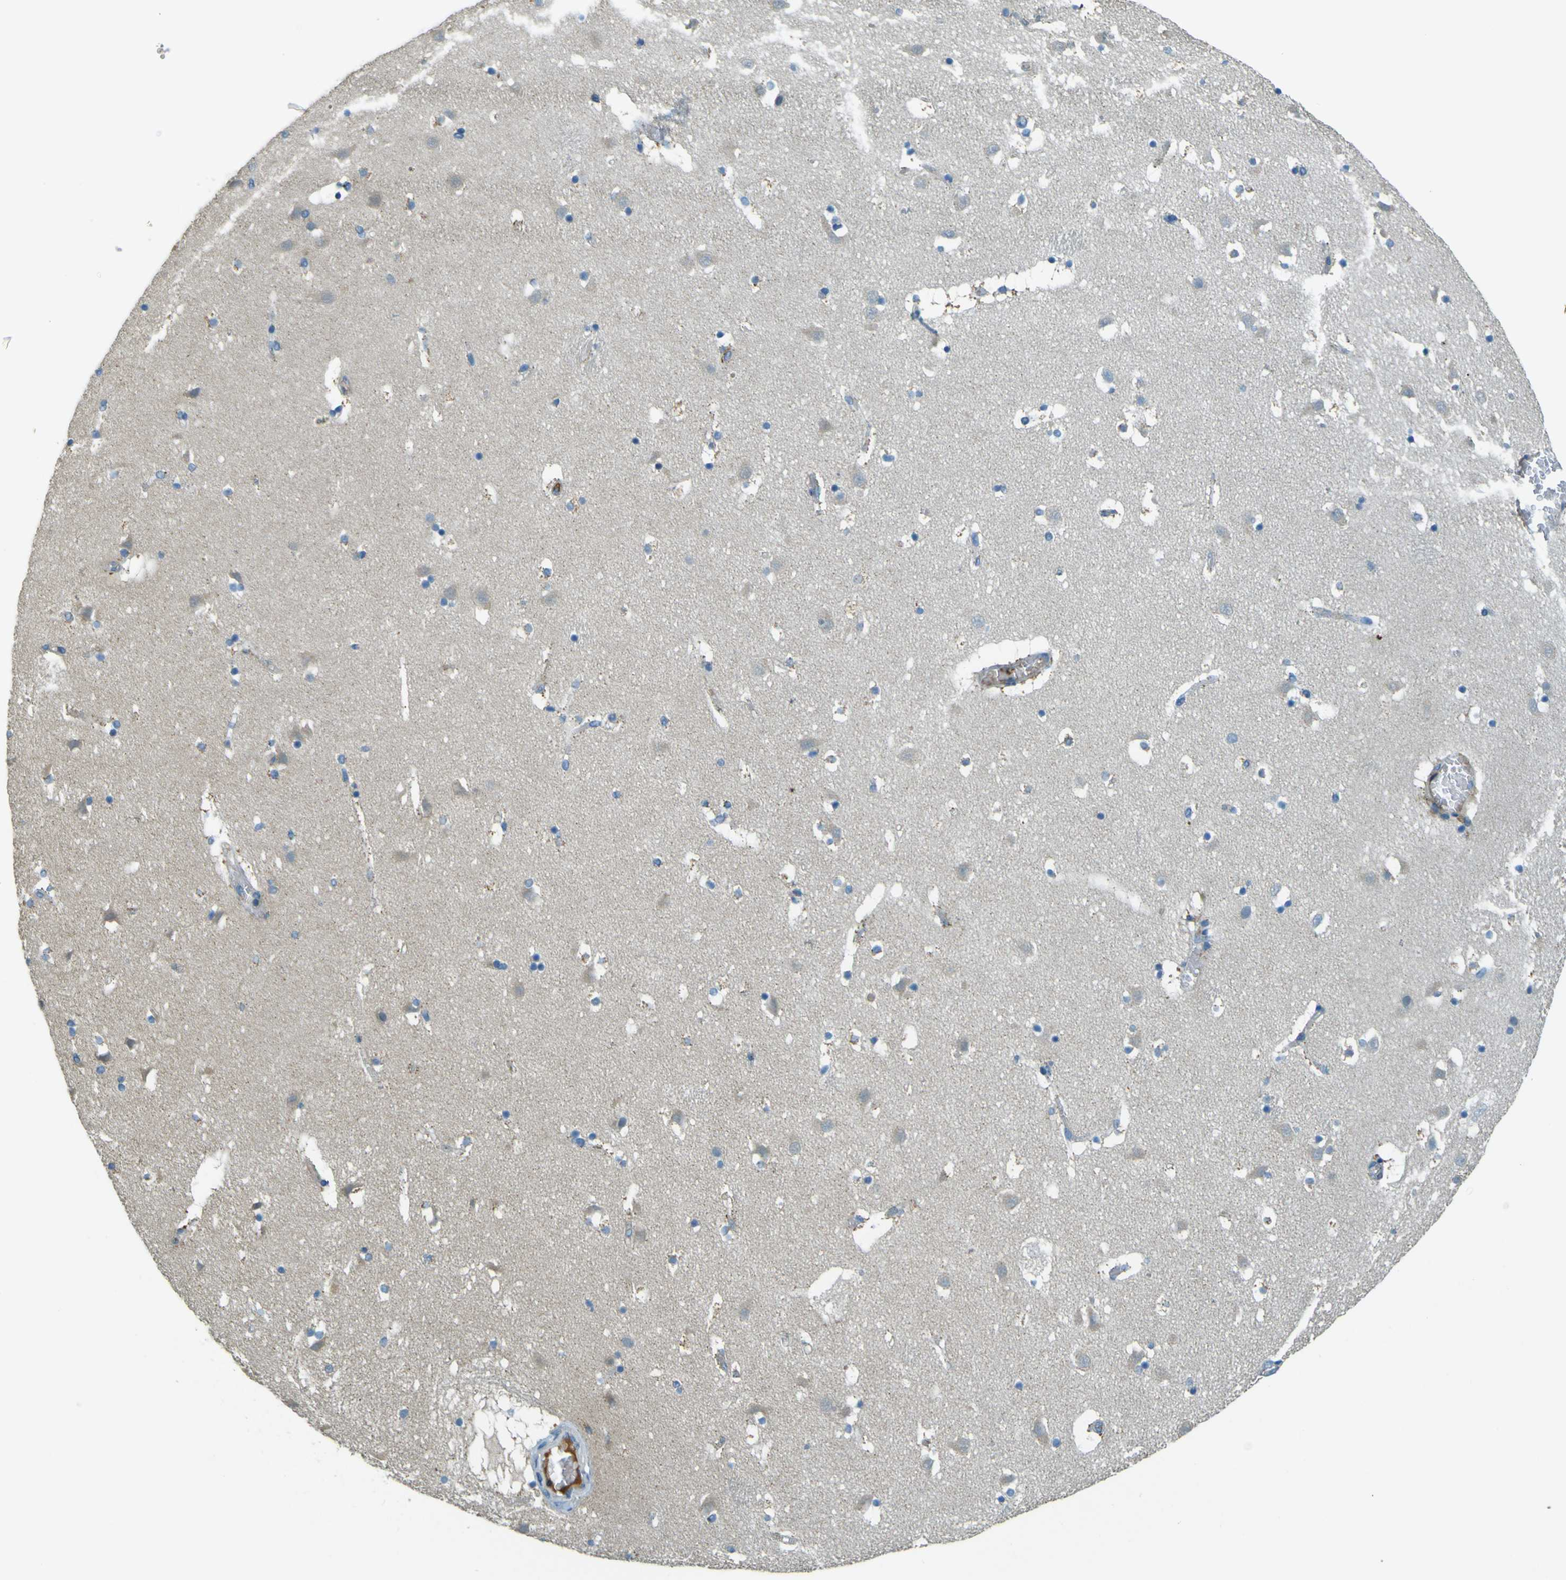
{"staining": {"intensity": "weak", "quantity": "<25%", "location": "cytoplasmic/membranous"}, "tissue": "caudate", "cell_type": "Glial cells", "image_type": "normal", "snomed": [{"axis": "morphology", "description": "Normal tissue, NOS"}, {"axis": "topography", "description": "Lateral ventricle wall"}], "caption": "Histopathology image shows no significant protein staining in glial cells of benign caudate. (DAB (3,3'-diaminobenzidine) immunohistochemistry visualized using brightfield microscopy, high magnification).", "gene": "FKTN", "patient": {"sex": "male", "age": 45}}